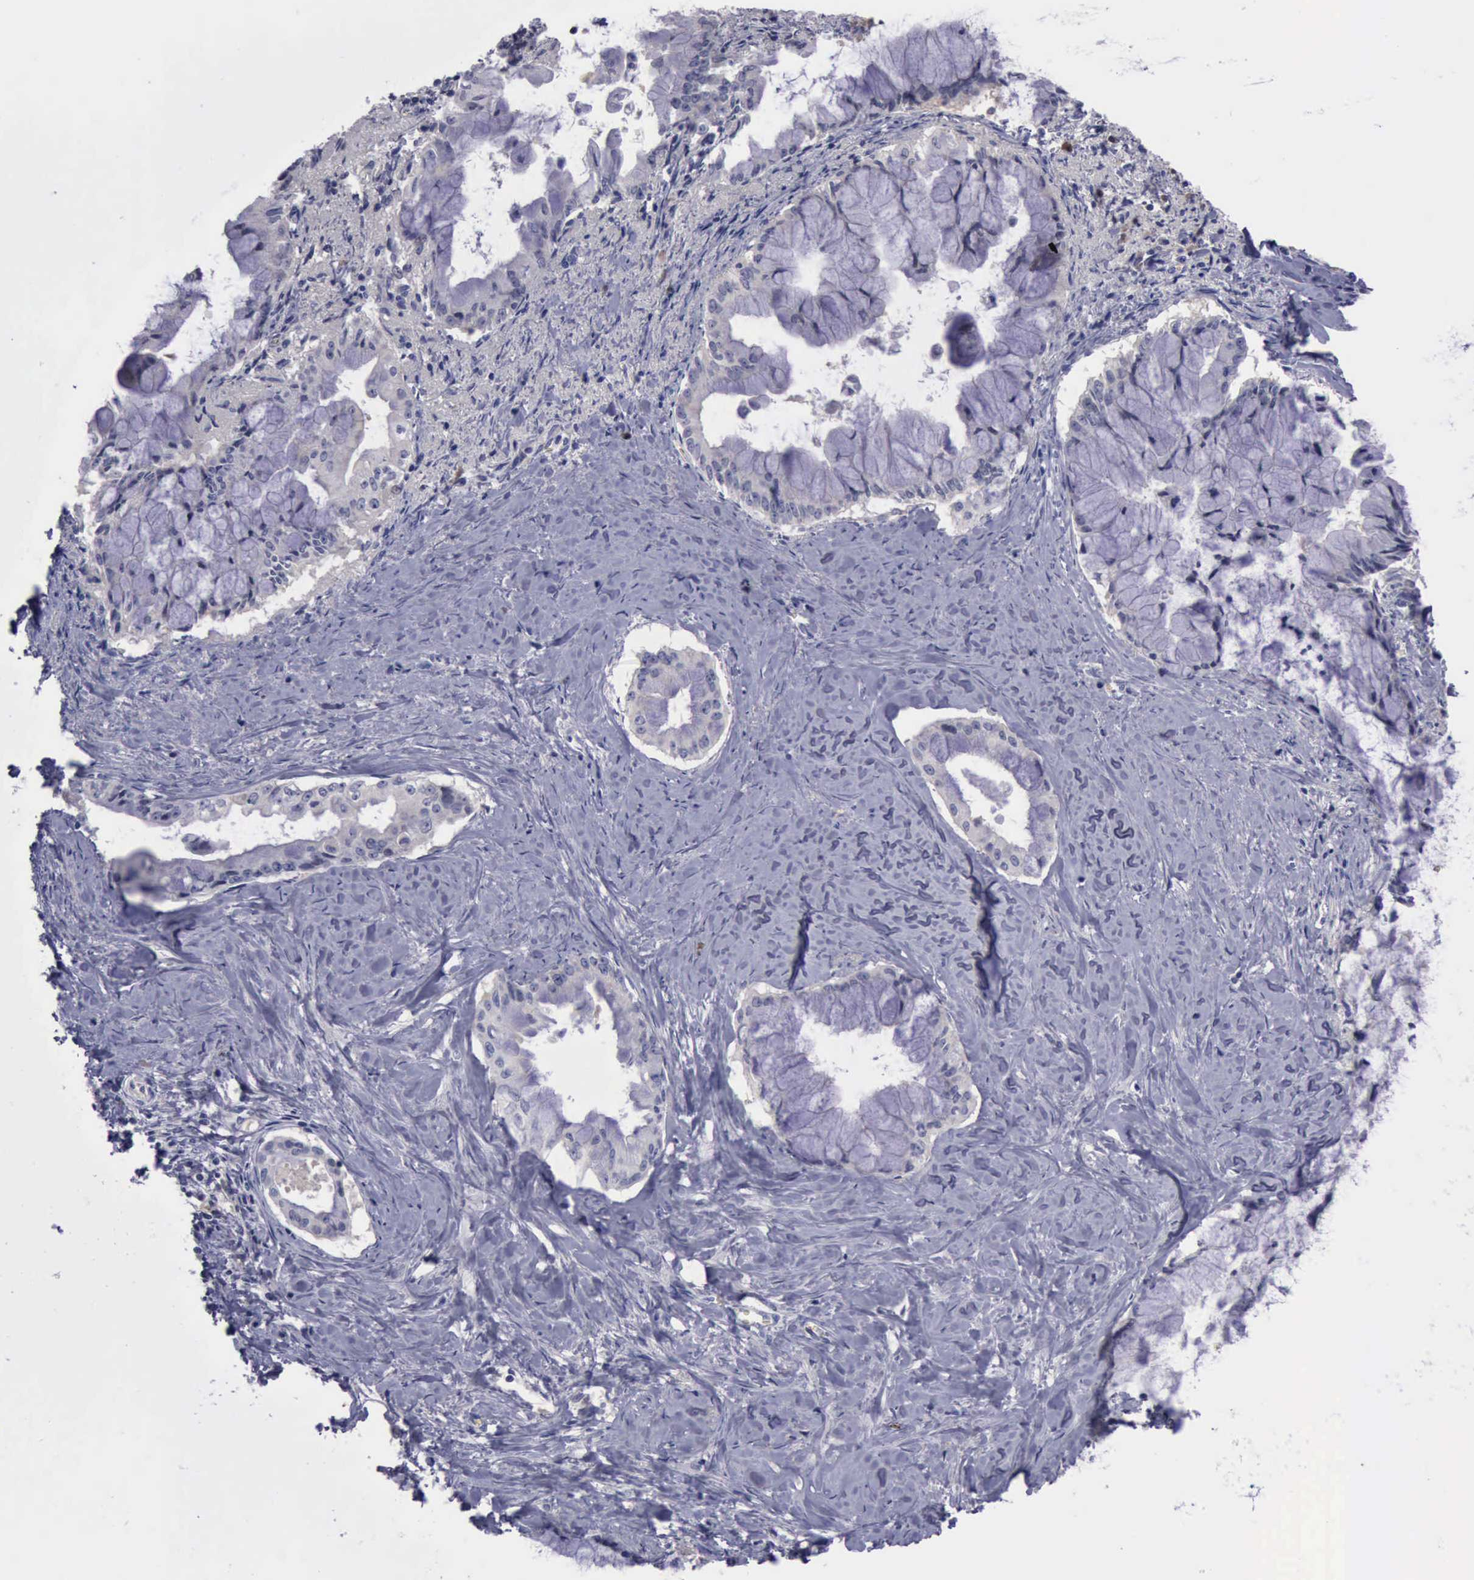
{"staining": {"intensity": "negative", "quantity": "none", "location": "none"}, "tissue": "pancreatic cancer", "cell_type": "Tumor cells", "image_type": "cancer", "snomed": [{"axis": "morphology", "description": "Adenocarcinoma, NOS"}, {"axis": "topography", "description": "Pancreas"}], "caption": "High magnification brightfield microscopy of pancreatic cancer stained with DAB (brown) and counterstained with hematoxylin (blue): tumor cells show no significant staining.", "gene": "CEP128", "patient": {"sex": "male", "age": 59}}